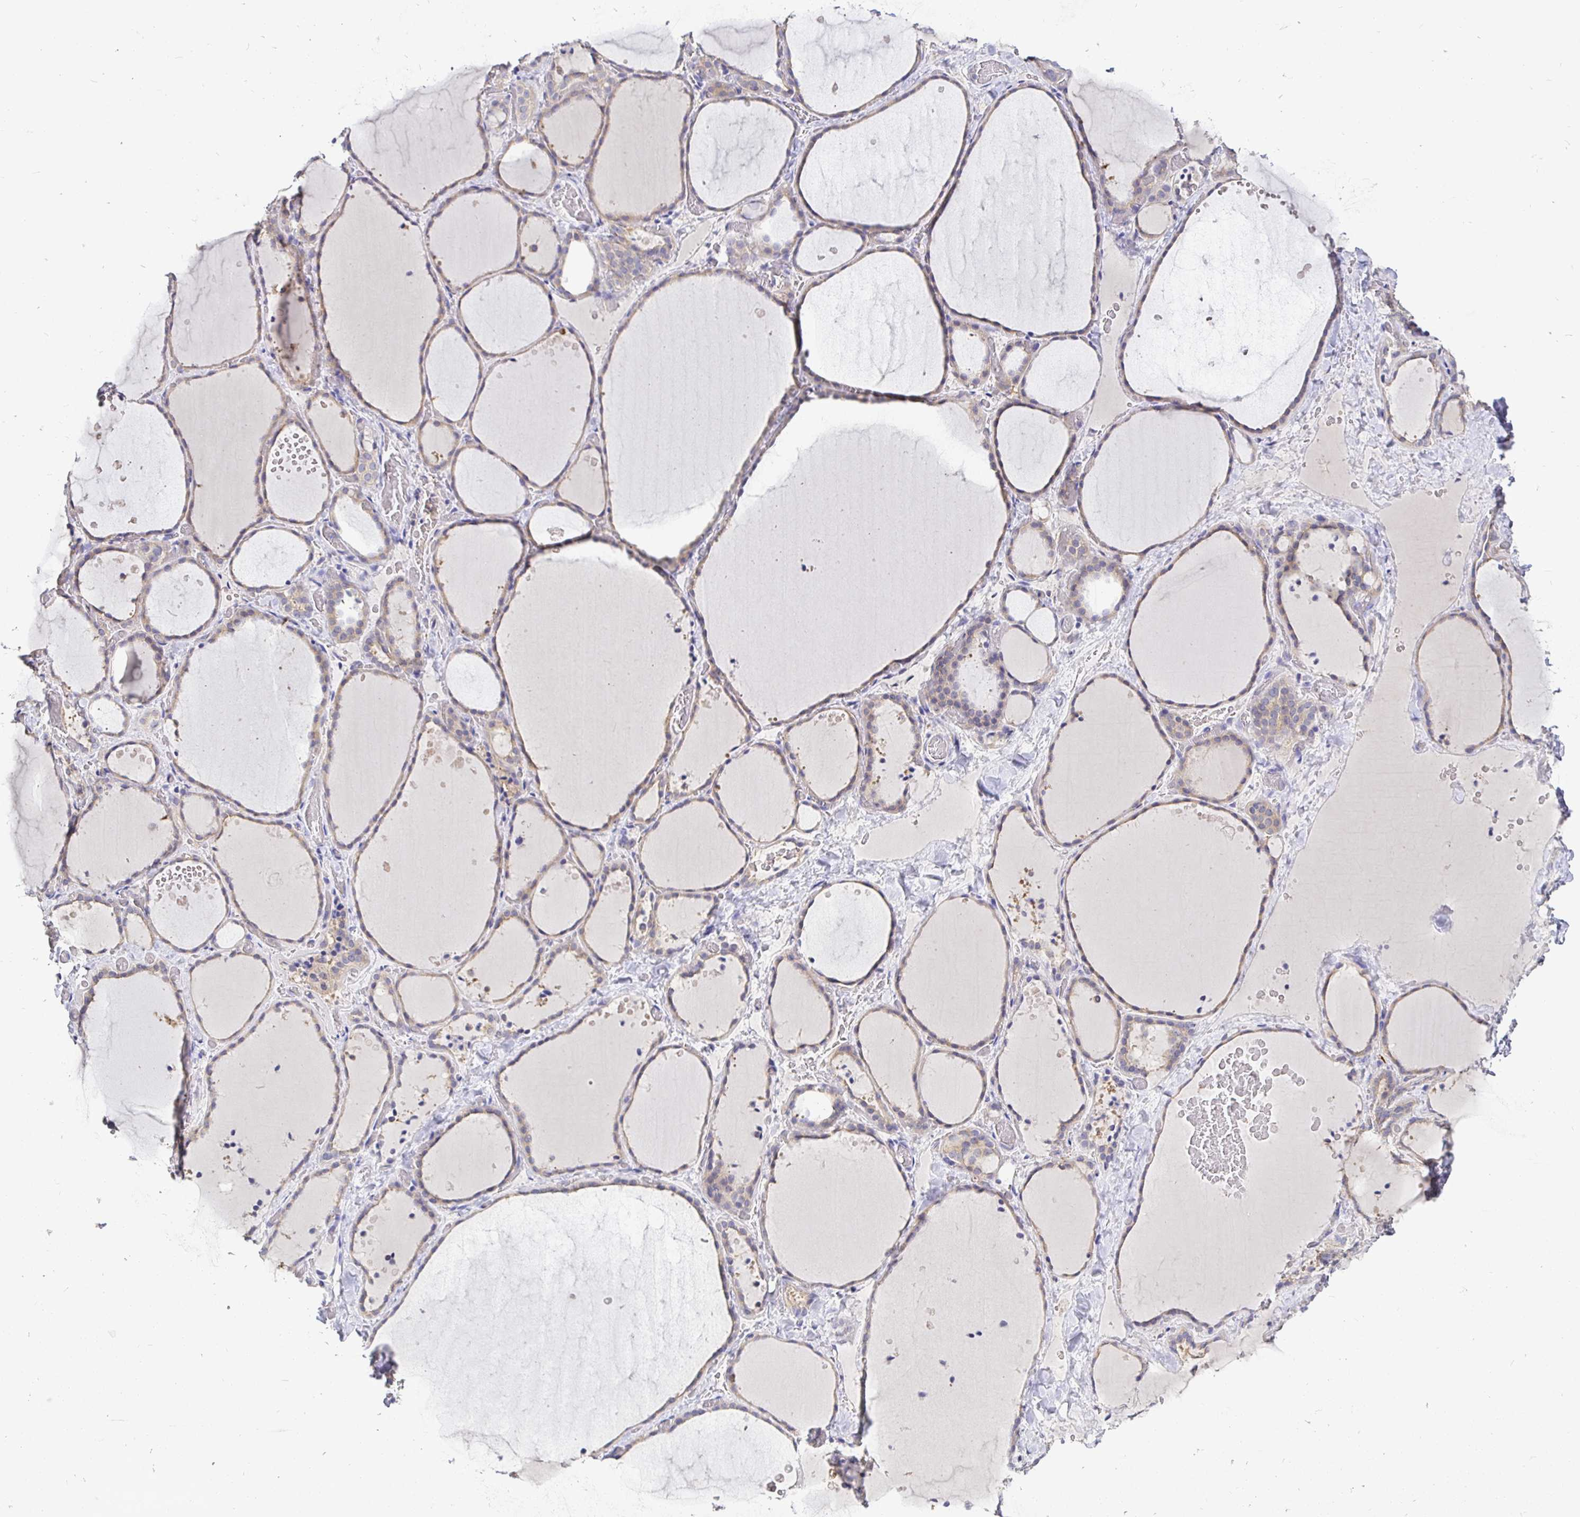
{"staining": {"intensity": "weak", "quantity": ">75%", "location": "cytoplasmic/membranous"}, "tissue": "thyroid gland", "cell_type": "Glandular cells", "image_type": "normal", "snomed": [{"axis": "morphology", "description": "Normal tissue, NOS"}, {"axis": "topography", "description": "Thyroid gland"}], "caption": "Immunohistochemistry photomicrograph of unremarkable thyroid gland: human thyroid gland stained using immunohistochemistry (IHC) displays low levels of weak protein expression localized specifically in the cytoplasmic/membranous of glandular cells, appearing as a cytoplasmic/membranous brown color.", "gene": "KIF21A", "patient": {"sex": "female", "age": 36}}